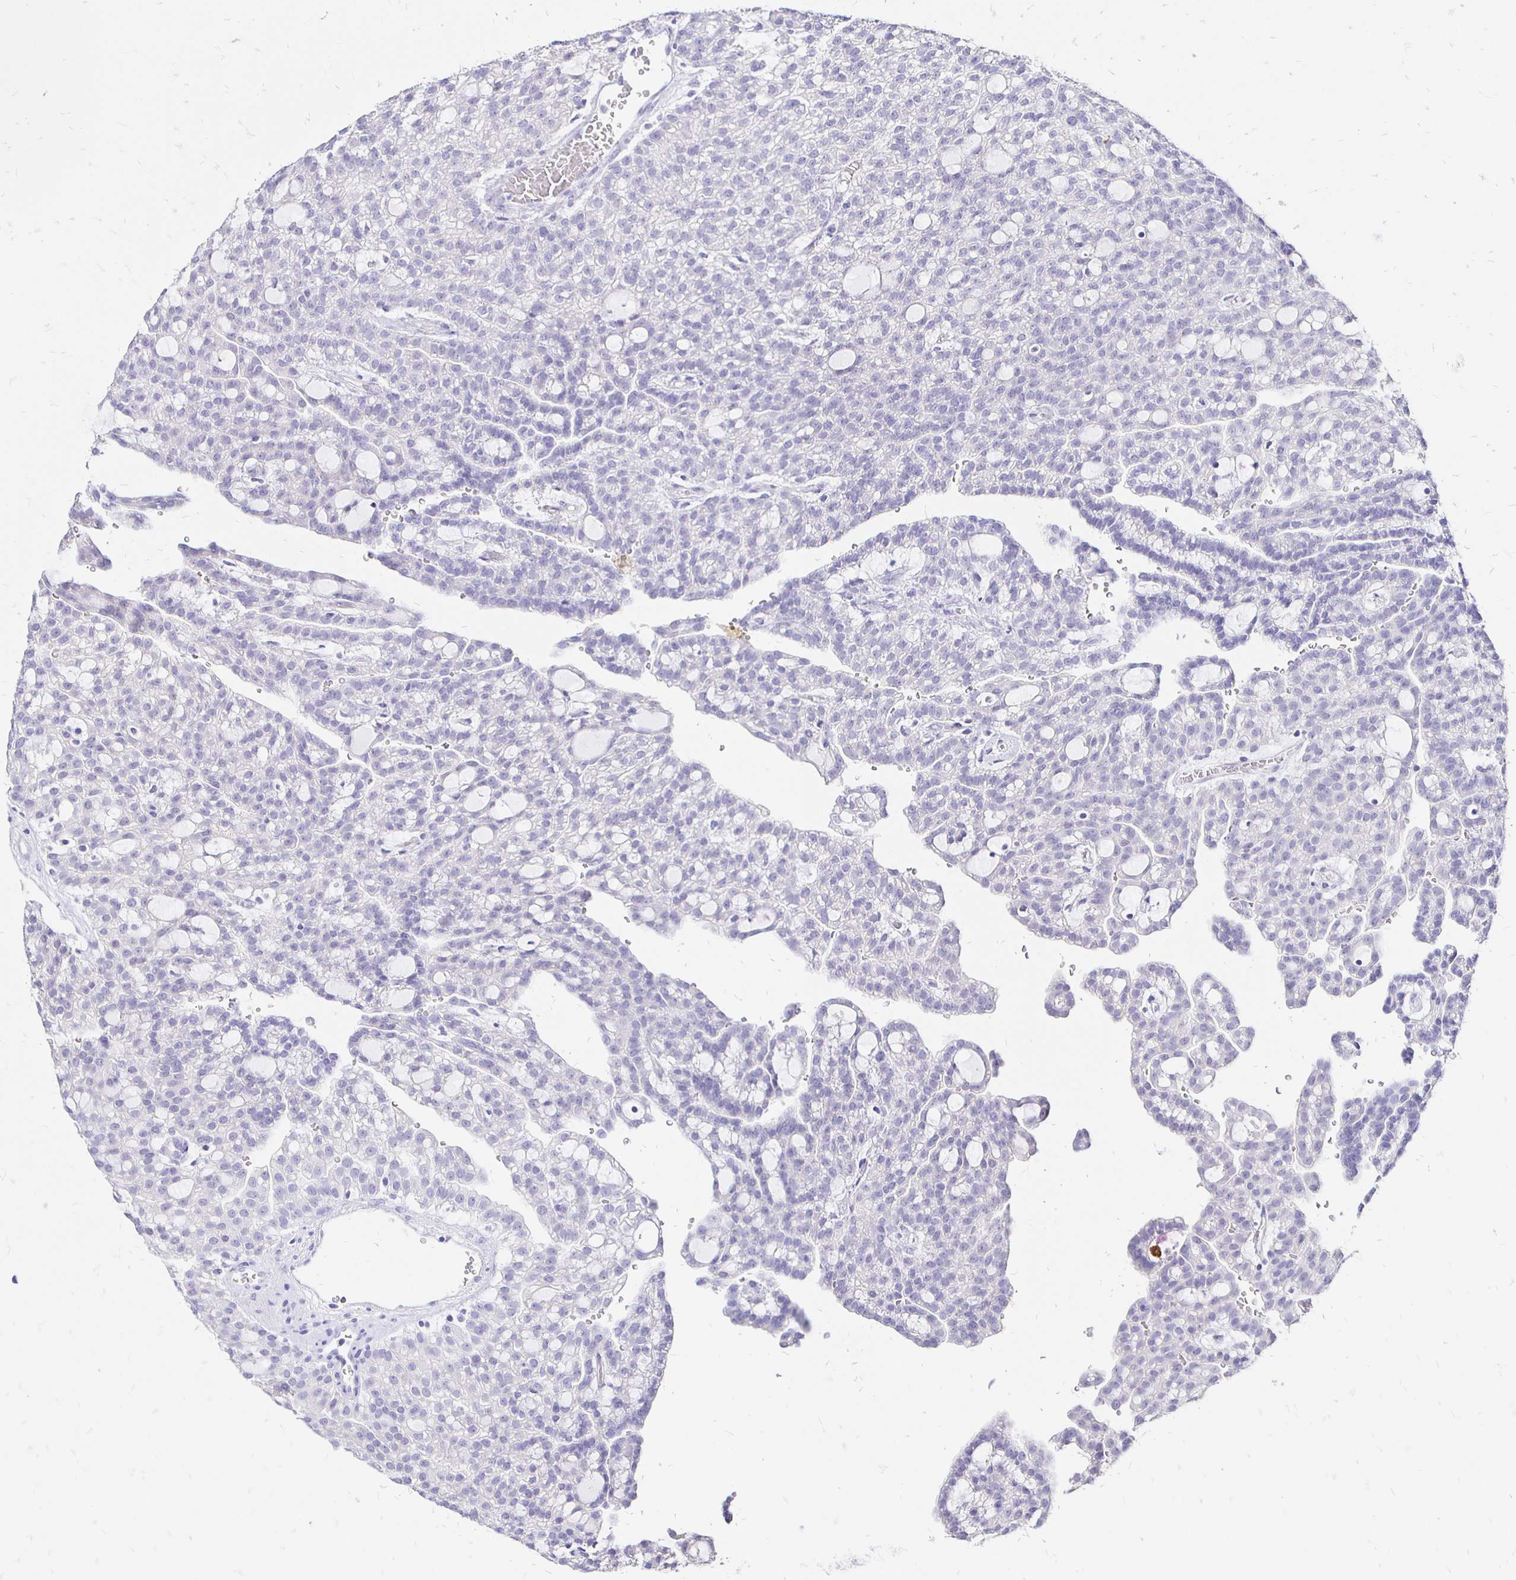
{"staining": {"intensity": "negative", "quantity": "none", "location": "none"}, "tissue": "renal cancer", "cell_type": "Tumor cells", "image_type": "cancer", "snomed": [{"axis": "morphology", "description": "Adenocarcinoma, NOS"}, {"axis": "topography", "description": "Kidney"}], "caption": "Renal adenocarcinoma was stained to show a protein in brown. There is no significant expression in tumor cells.", "gene": "IRGC", "patient": {"sex": "male", "age": 63}}